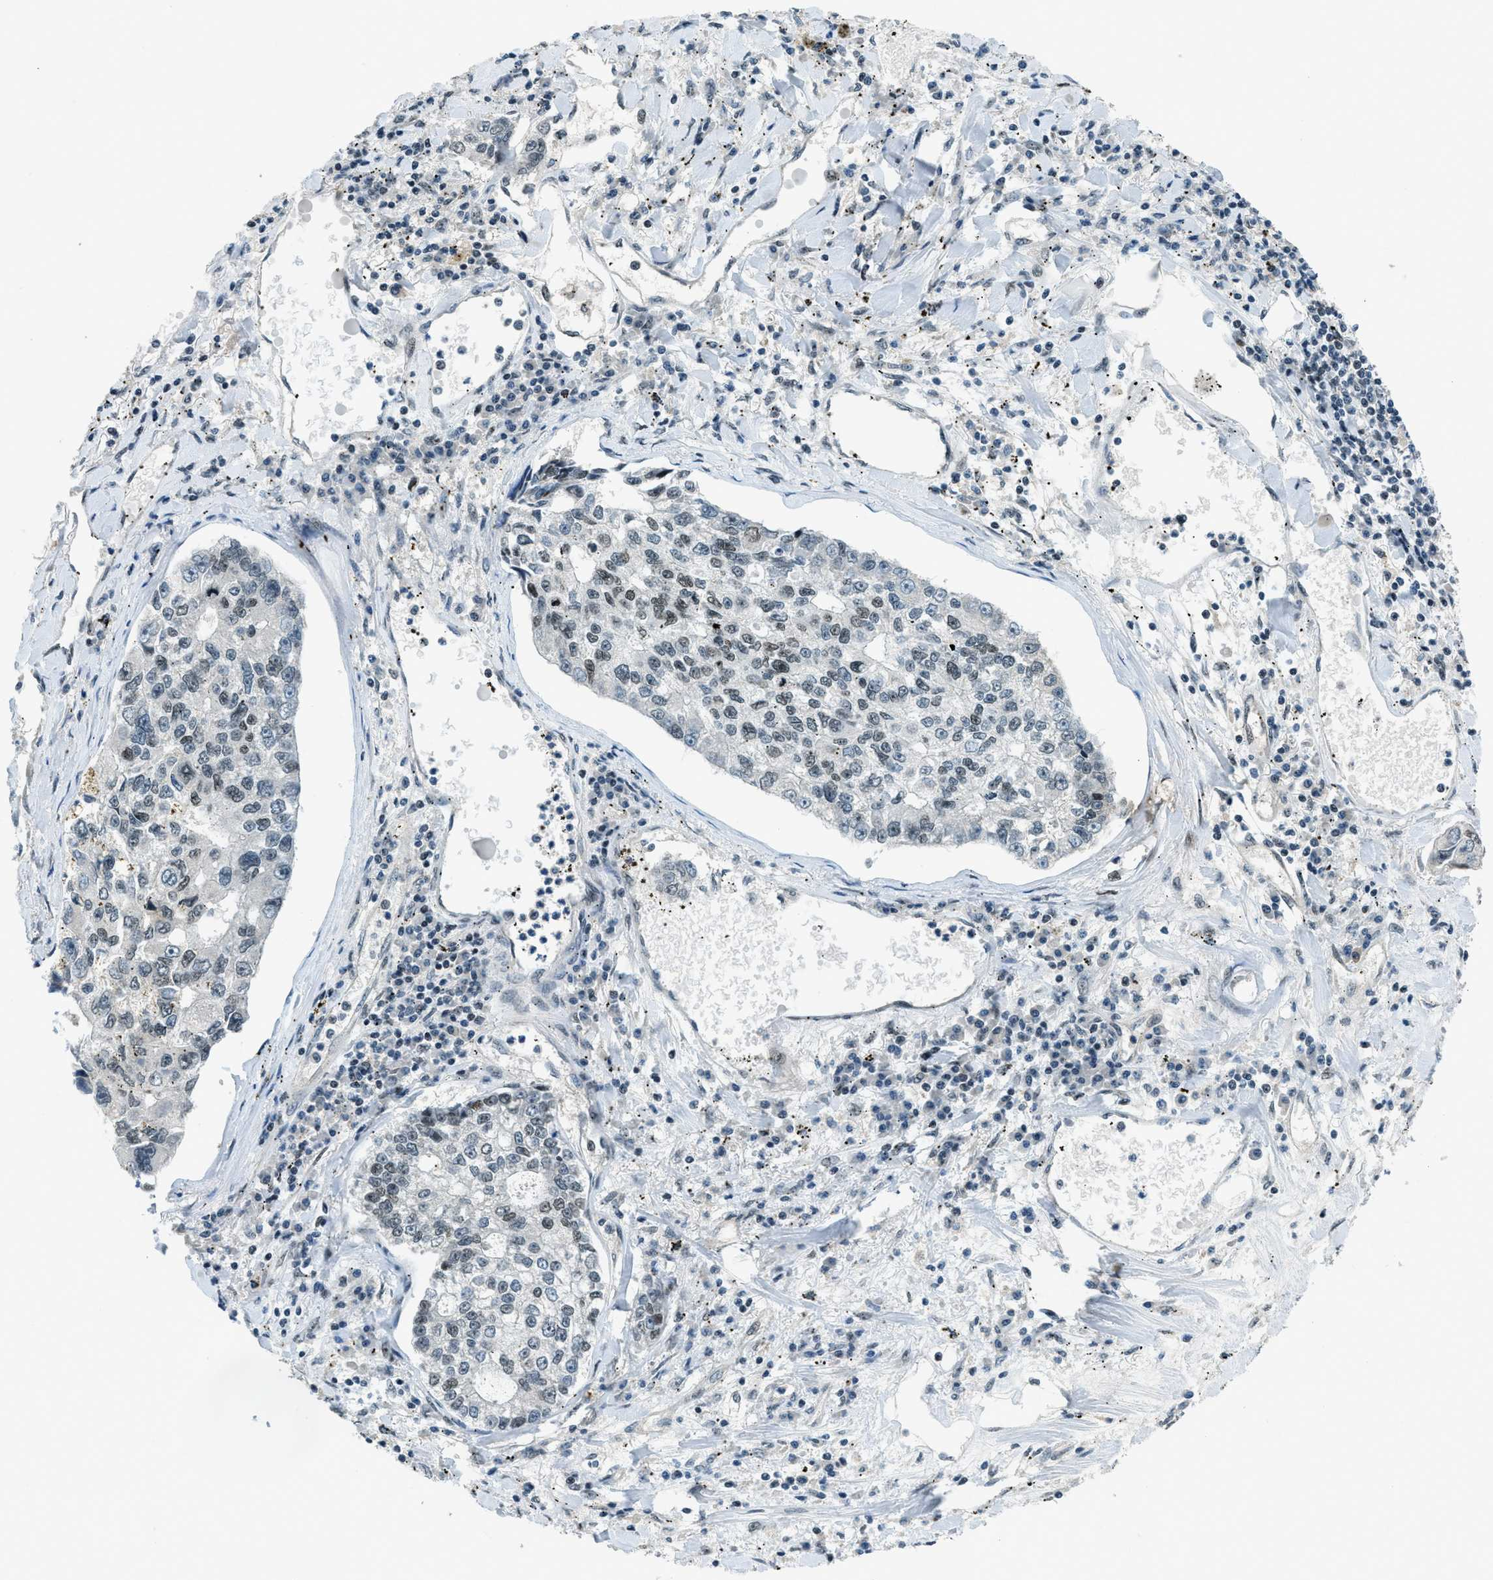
{"staining": {"intensity": "weak", "quantity": "<25%", "location": "nuclear"}, "tissue": "lung cancer", "cell_type": "Tumor cells", "image_type": "cancer", "snomed": [{"axis": "morphology", "description": "Adenocarcinoma, NOS"}, {"axis": "topography", "description": "Lung"}], "caption": "This is an immunohistochemistry (IHC) photomicrograph of lung adenocarcinoma. There is no expression in tumor cells.", "gene": "KLF6", "patient": {"sex": "male", "age": 49}}